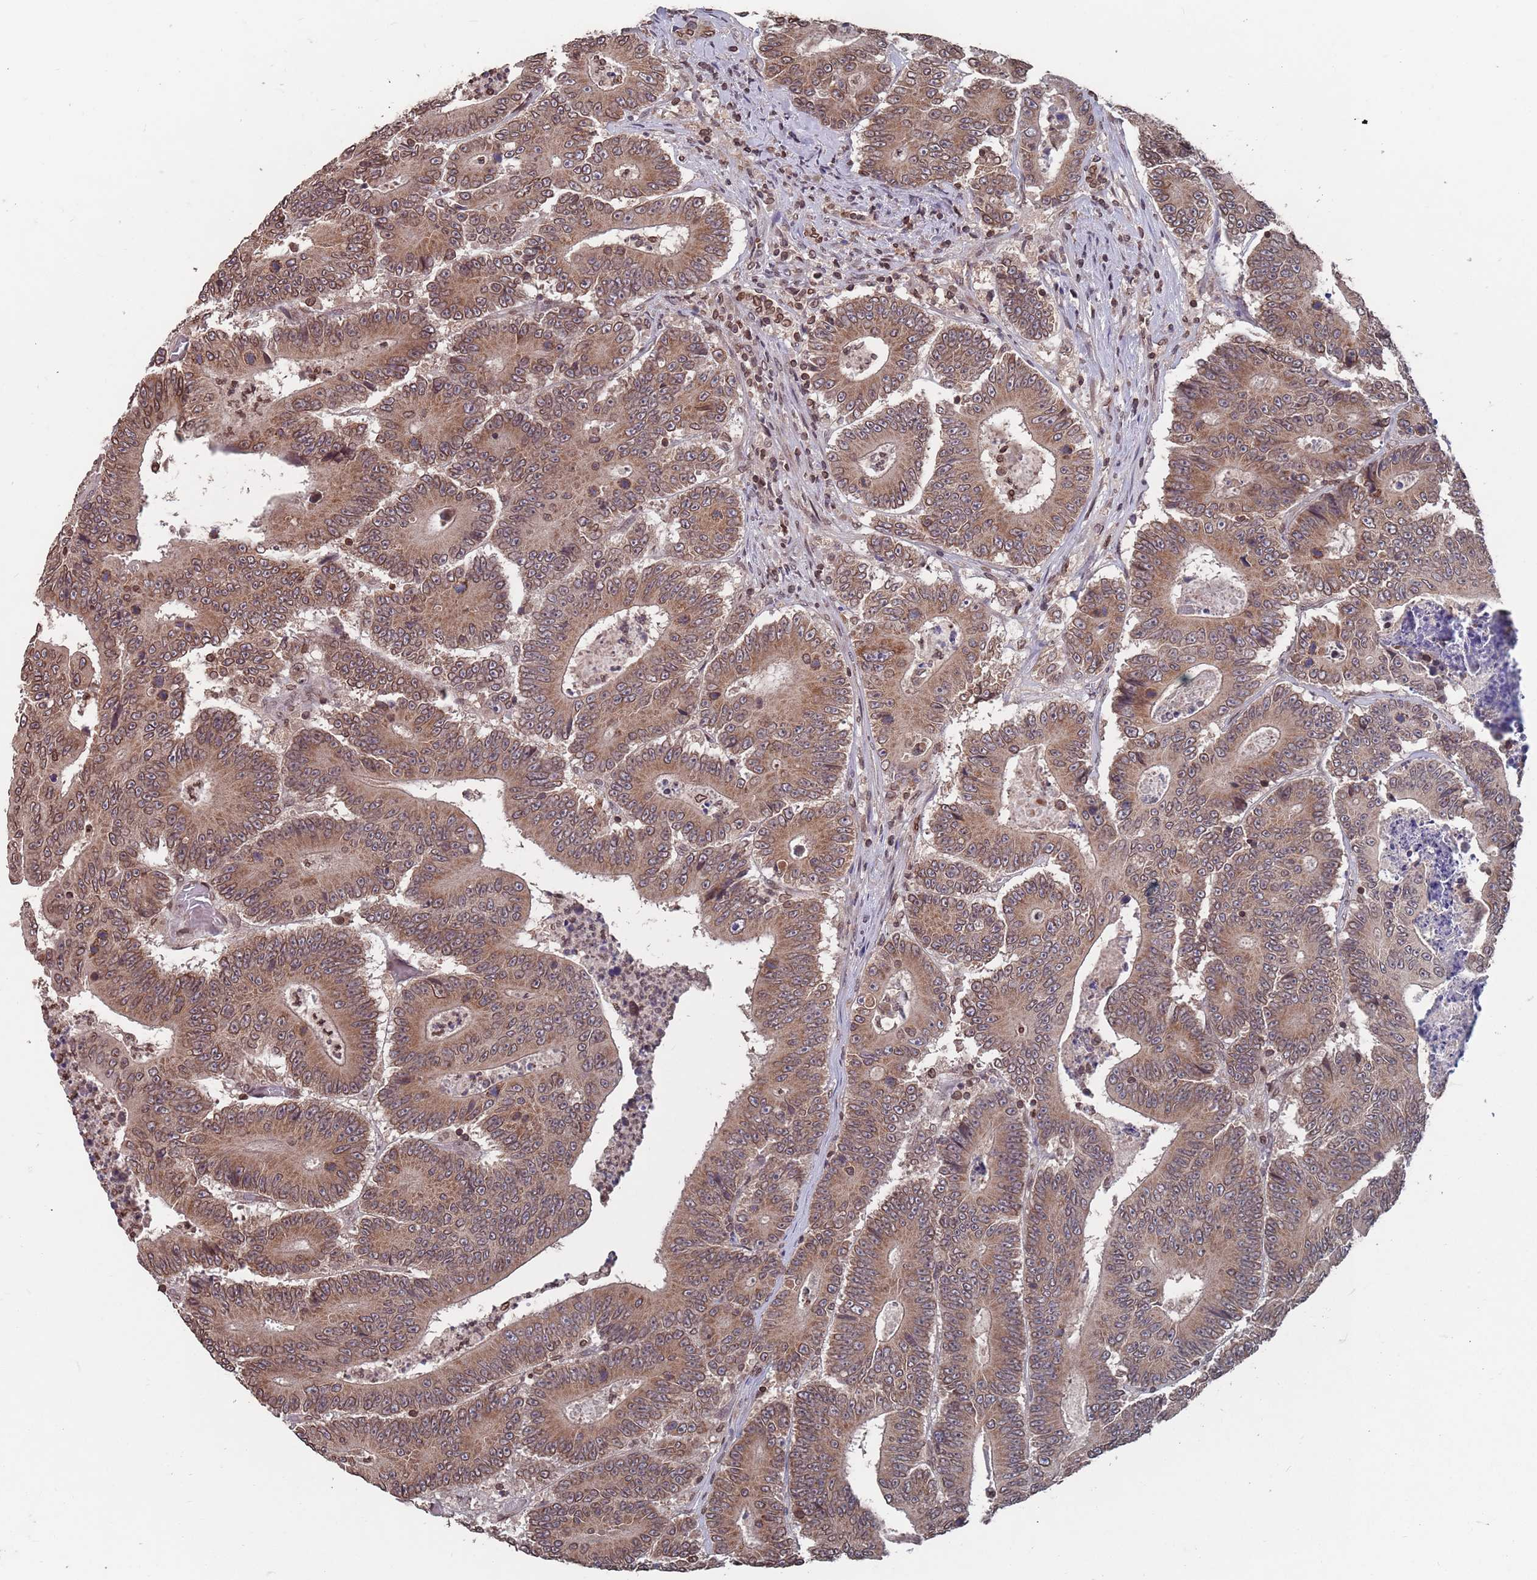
{"staining": {"intensity": "moderate", "quantity": ">75%", "location": "cytoplasmic/membranous,nuclear"}, "tissue": "colorectal cancer", "cell_type": "Tumor cells", "image_type": "cancer", "snomed": [{"axis": "morphology", "description": "Adenocarcinoma, NOS"}, {"axis": "topography", "description": "Colon"}], "caption": "High-power microscopy captured an immunohistochemistry (IHC) histopathology image of adenocarcinoma (colorectal), revealing moderate cytoplasmic/membranous and nuclear expression in approximately >75% of tumor cells.", "gene": "SDHAF3", "patient": {"sex": "male", "age": 83}}